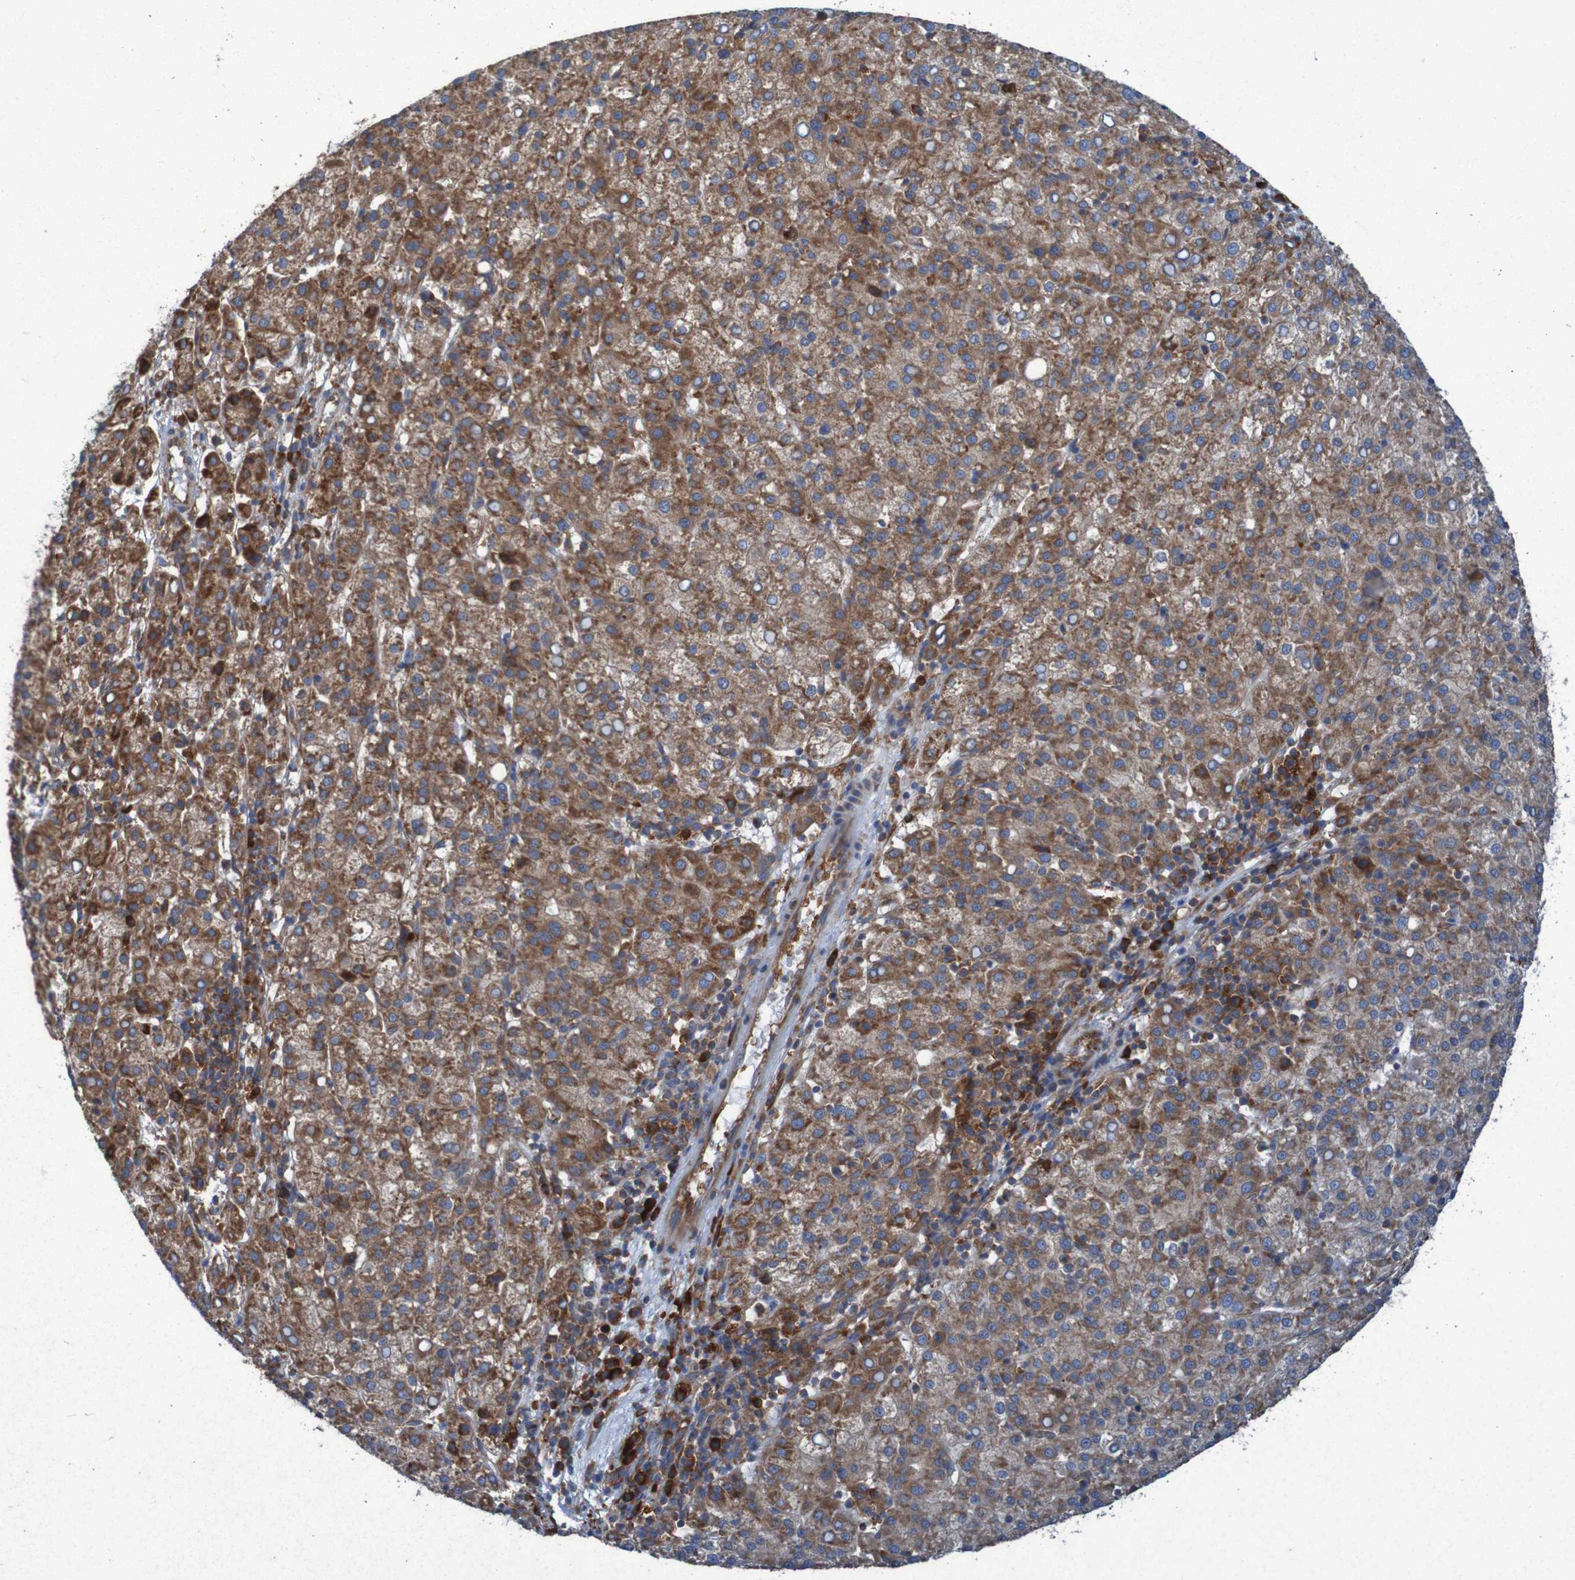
{"staining": {"intensity": "strong", "quantity": ">75%", "location": "cytoplasmic/membranous"}, "tissue": "liver cancer", "cell_type": "Tumor cells", "image_type": "cancer", "snomed": [{"axis": "morphology", "description": "Carcinoma, Hepatocellular, NOS"}, {"axis": "topography", "description": "Liver"}], "caption": "Immunohistochemistry staining of liver hepatocellular carcinoma, which reveals high levels of strong cytoplasmic/membranous staining in approximately >75% of tumor cells indicating strong cytoplasmic/membranous protein expression. The staining was performed using DAB (3,3'-diaminobenzidine) (brown) for protein detection and nuclei were counterstained in hematoxylin (blue).", "gene": "RPL10", "patient": {"sex": "female", "age": 58}}